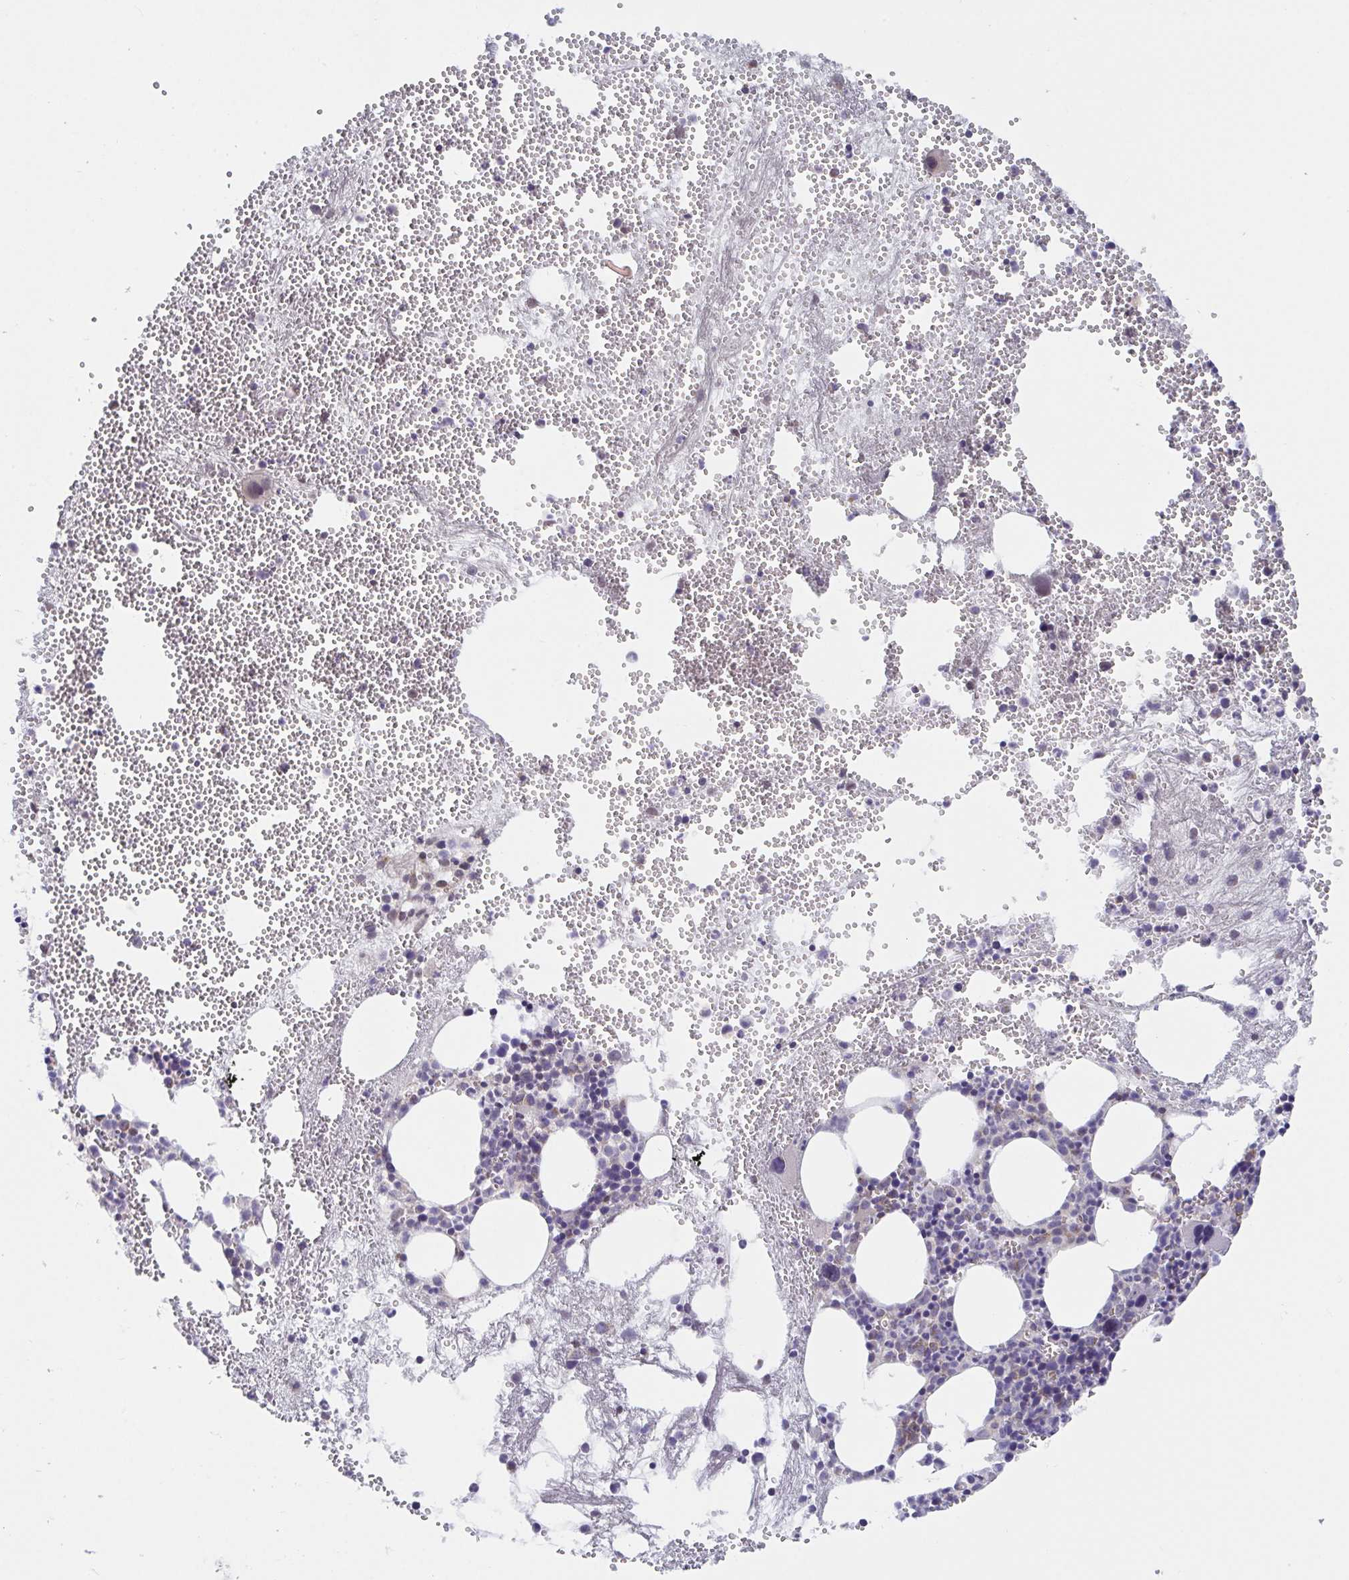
{"staining": {"intensity": "moderate", "quantity": "<25%", "location": "cytoplasmic/membranous"}, "tissue": "bone marrow", "cell_type": "Hematopoietic cells", "image_type": "normal", "snomed": [{"axis": "morphology", "description": "Normal tissue, NOS"}, {"axis": "topography", "description": "Bone marrow"}], "caption": "Brown immunohistochemical staining in normal bone marrow exhibits moderate cytoplasmic/membranous expression in approximately <25% of hematopoietic cells.", "gene": "ATP5MJ", "patient": {"sex": "female", "age": 57}}